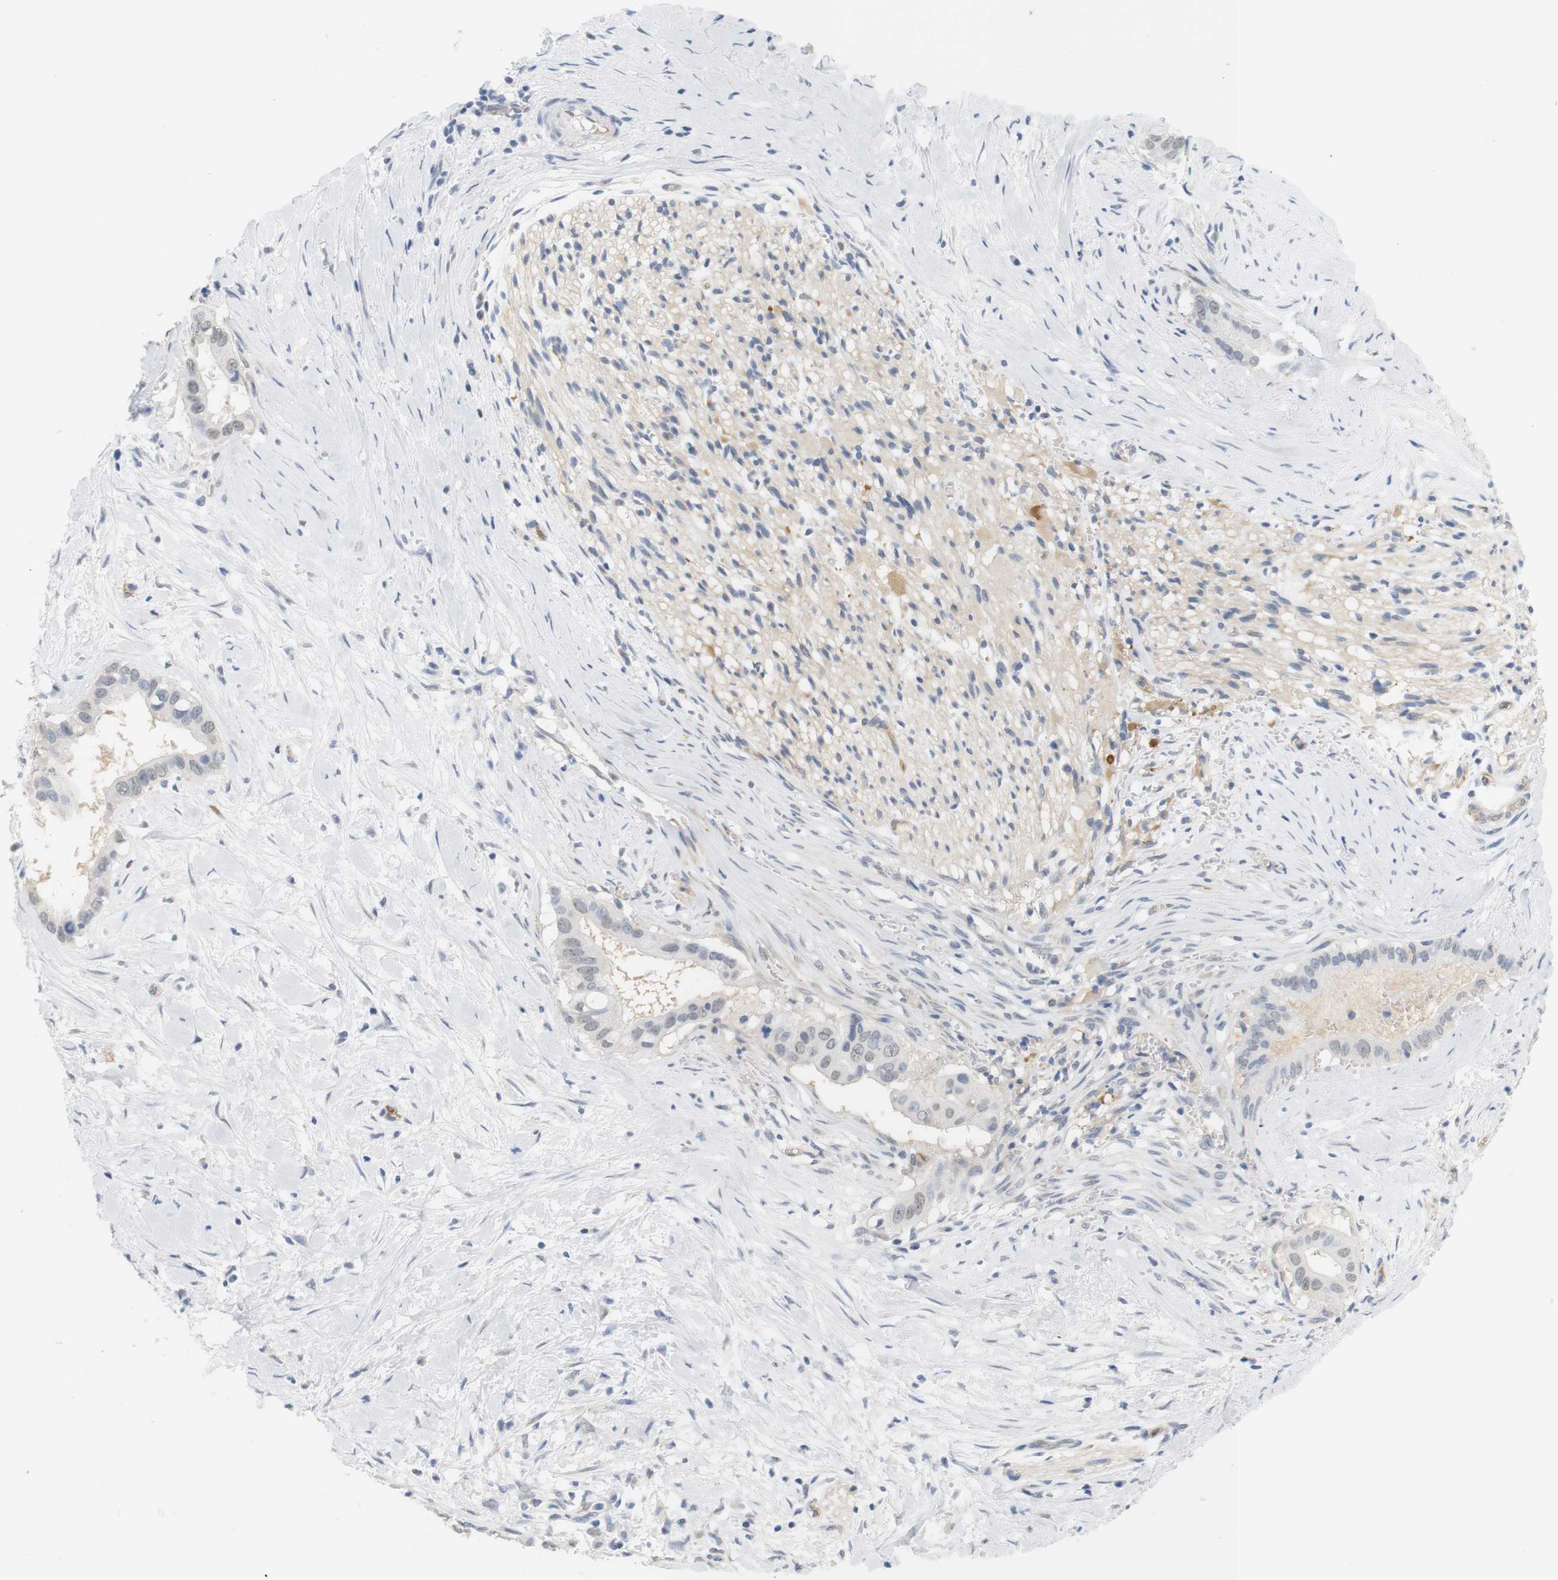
{"staining": {"intensity": "weak", "quantity": "<25%", "location": "cytoplasmic/membranous,nuclear"}, "tissue": "pancreatic cancer", "cell_type": "Tumor cells", "image_type": "cancer", "snomed": [{"axis": "morphology", "description": "Adenocarcinoma, NOS"}, {"axis": "topography", "description": "Pancreas"}], "caption": "Photomicrograph shows no significant protein expression in tumor cells of adenocarcinoma (pancreatic).", "gene": "OSR1", "patient": {"sex": "male", "age": 55}}